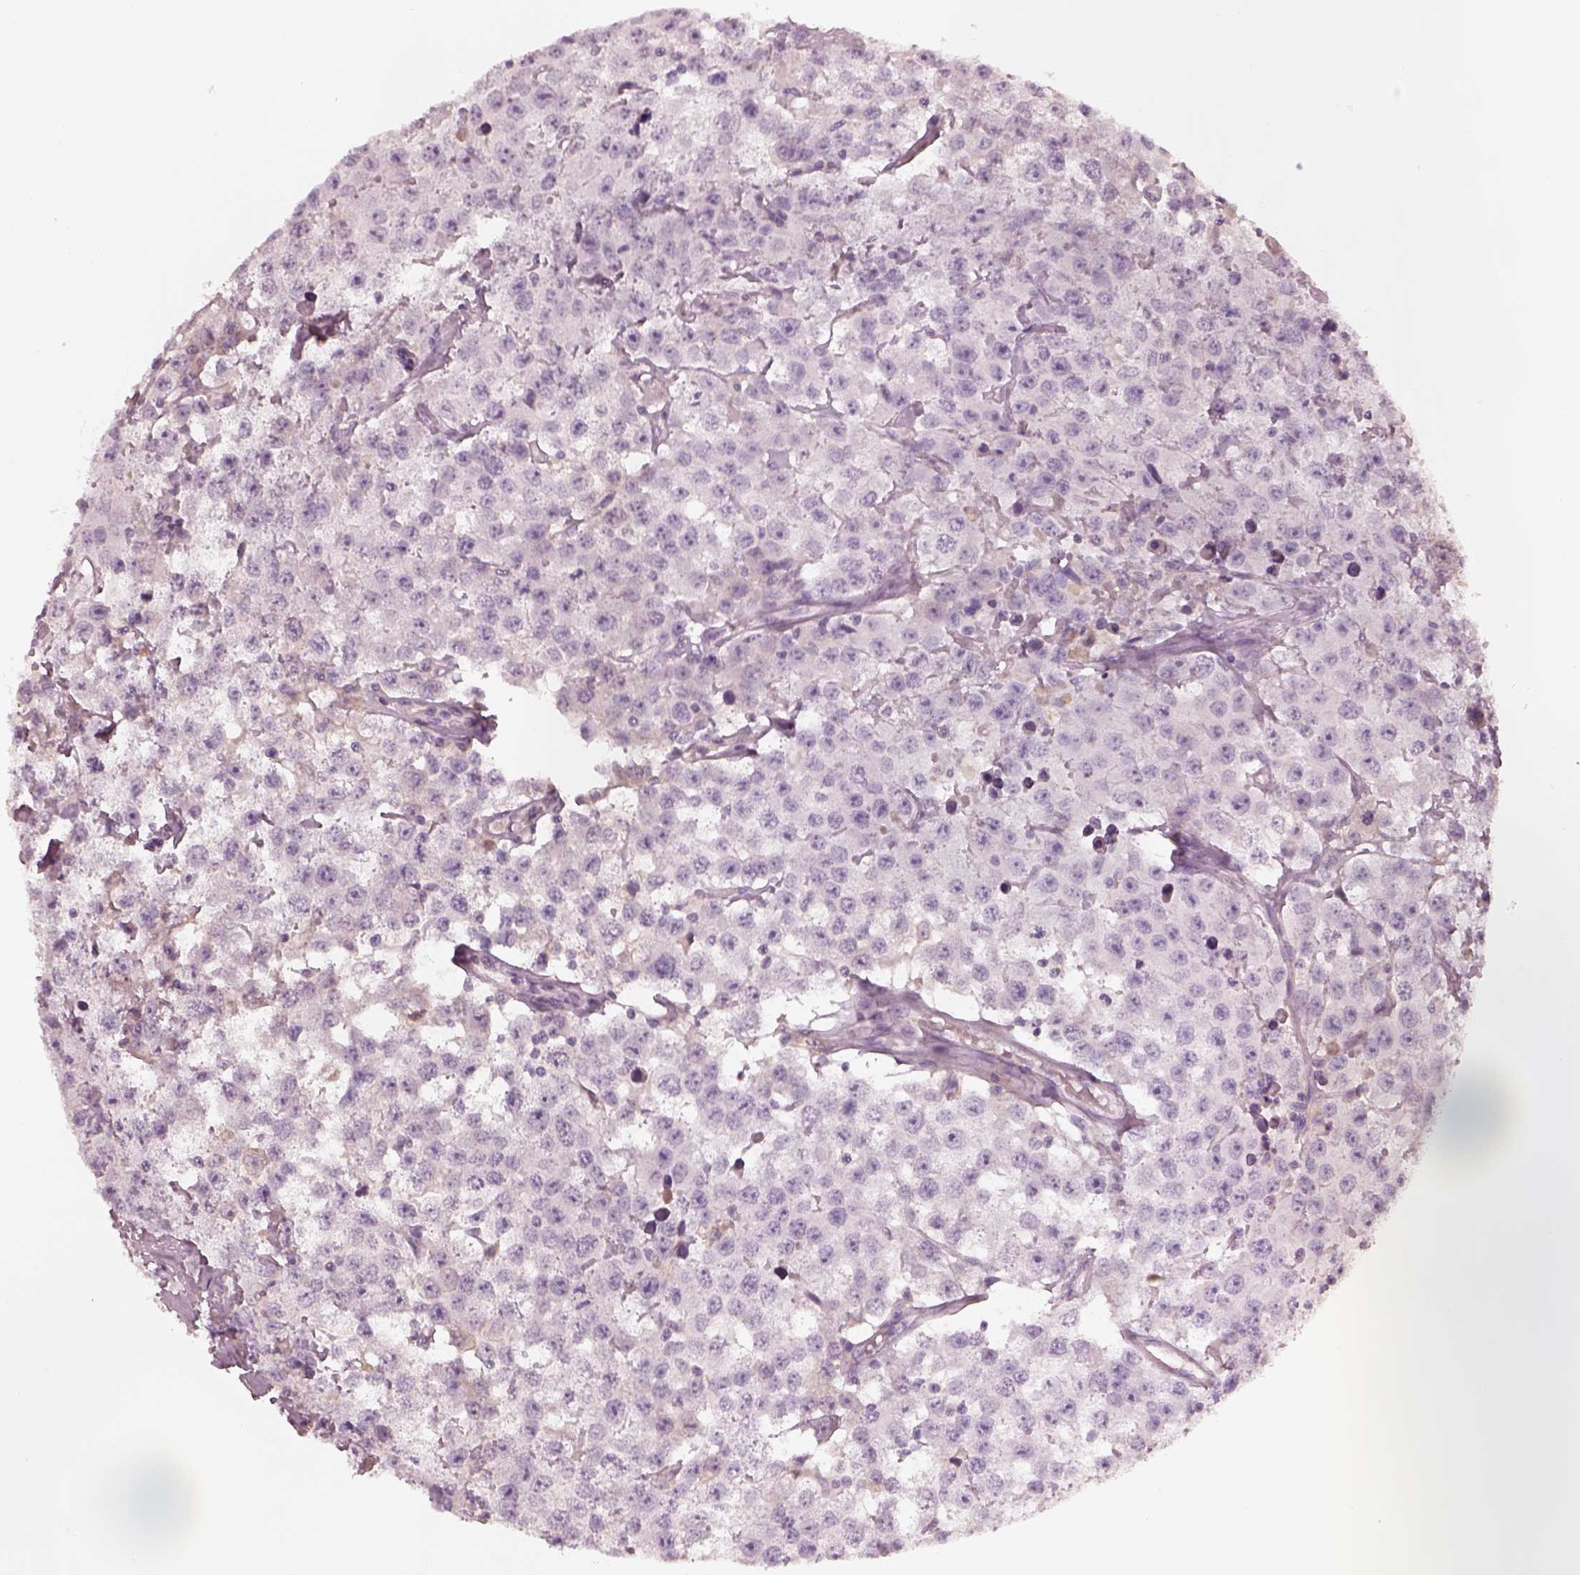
{"staining": {"intensity": "negative", "quantity": "none", "location": "none"}, "tissue": "testis cancer", "cell_type": "Tumor cells", "image_type": "cancer", "snomed": [{"axis": "morphology", "description": "Seminoma, NOS"}, {"axis": "topography", "description": "Testis"}], "caption": "Human testis cancer stained for a protein using IHC reveals no positivity in tumor cells.", "gene": "TLX3", "patient": {"sex": "male", "age": 52}}